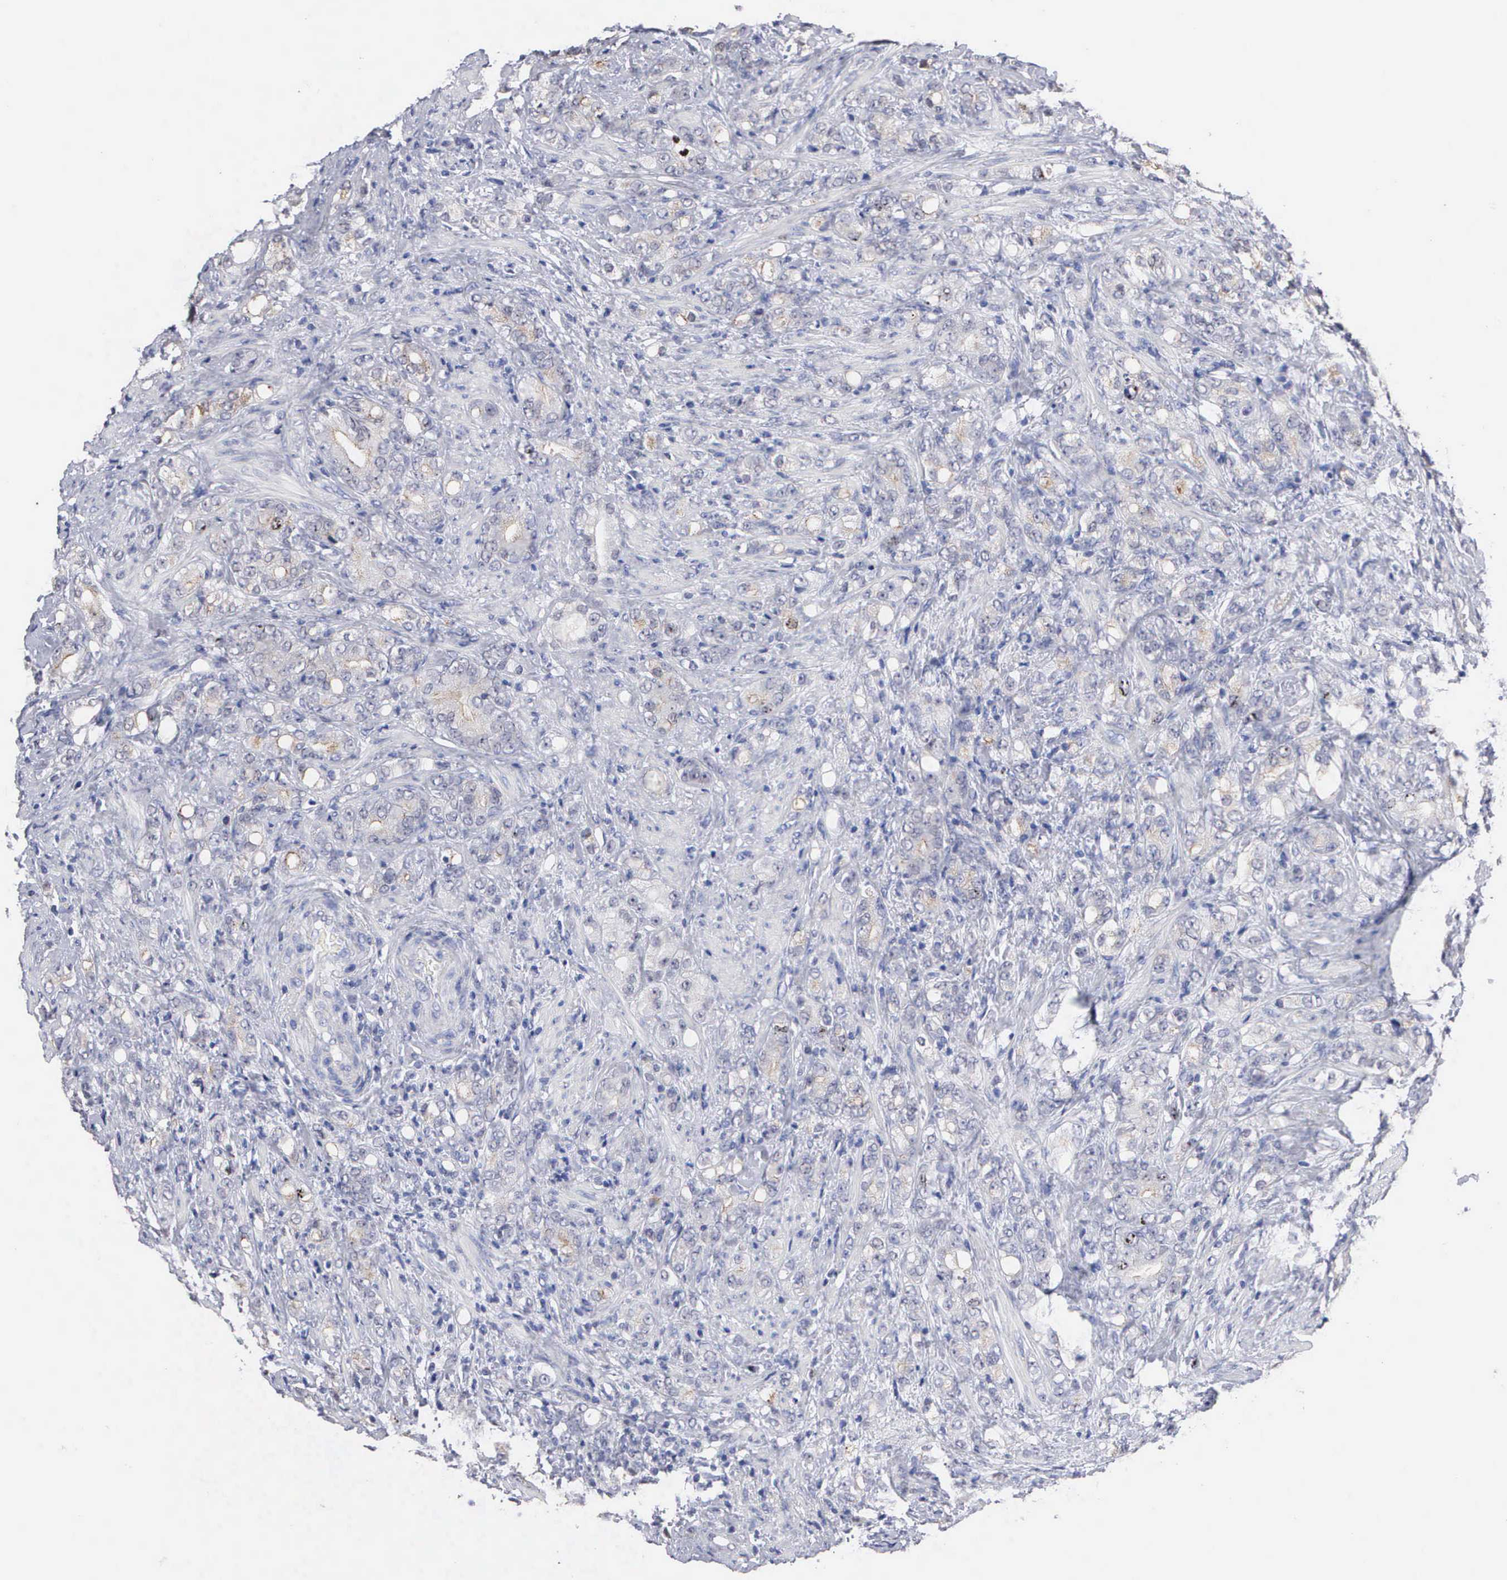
{"staining": {"intensity": "negative", "quantity": "none", "location": "none"}, "tissue": "prostate cancer", "cell_type": "Tumor cells", "image_type": "cancer", "snomed": [{"axis": "morphology", "description": "Adenocarcinoma, Medium grade"}, {"axis": "topography", "description": "Prostate"}], "caption": "Immunohistochemistry (IHC) photomicrograph of adenocarcinoma (medium-grade) (prostate) stained for a protein (brown), which shows no expression in tumor cells. (DAB (3,3'-diaminobenzidine) IHC, high magnification).", "gene": "KDM6A", "patient": {"sex": "male", "age": 59}}